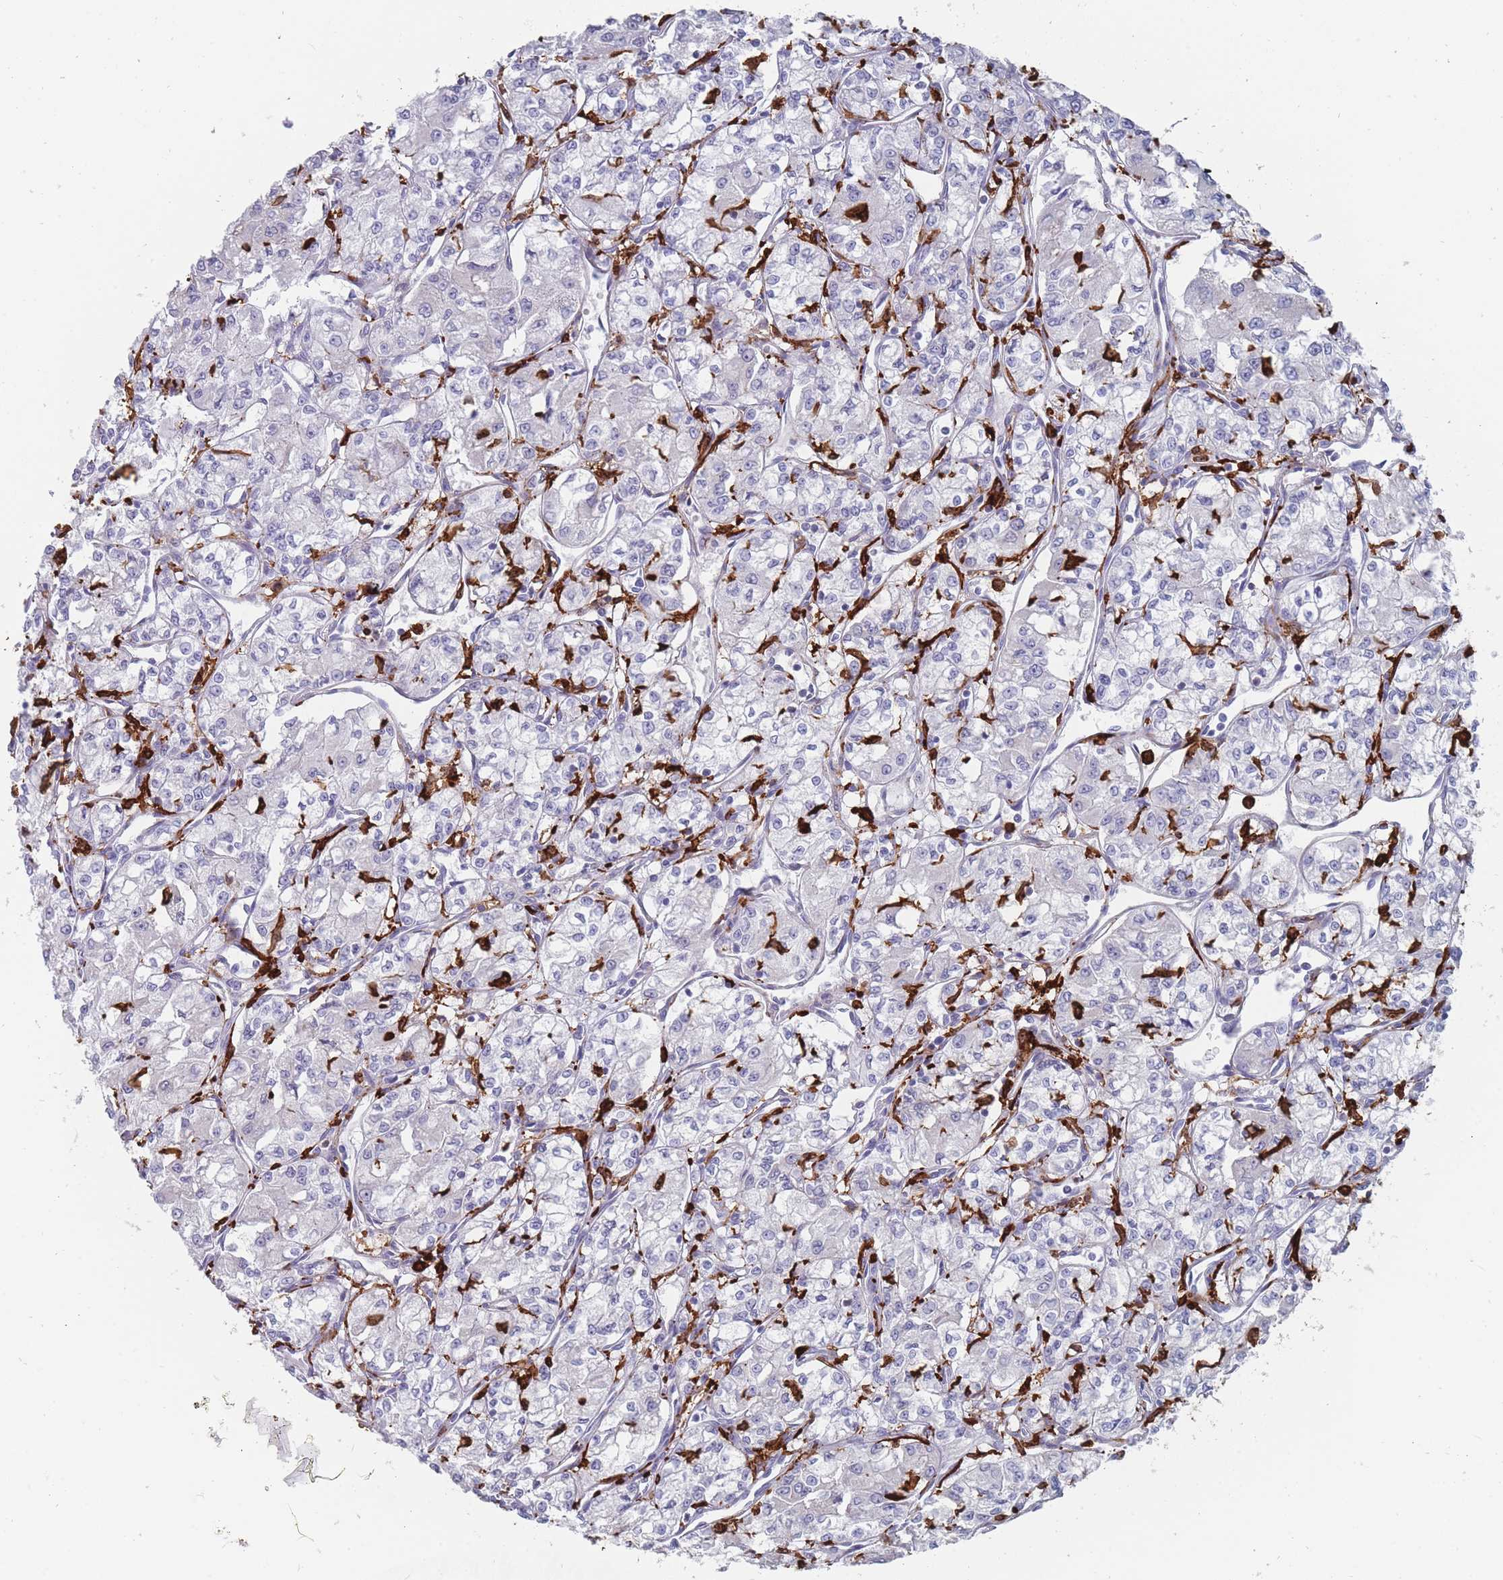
{"staining": {"intensity": "negative", "quantity": "none", "location": "none"}, "tissue": "renal cancer", "cell_type": "Tumor cells", "image_type": "cancer", "snomed": [{"axis": "morphology", "description": "Adenocarcinoma, NOS"}, {"axis": "topography", "description": "Kidney"}], "caption": "High magnification brightfield microscopy of renal cancer (adenocarcinoma) stained with DAB (brown) and counterstained with hematoxylin (blue): tumor cells show no significant expression.", "gene": "AIF1", "patient": {"sex": "male", "age": 59}}